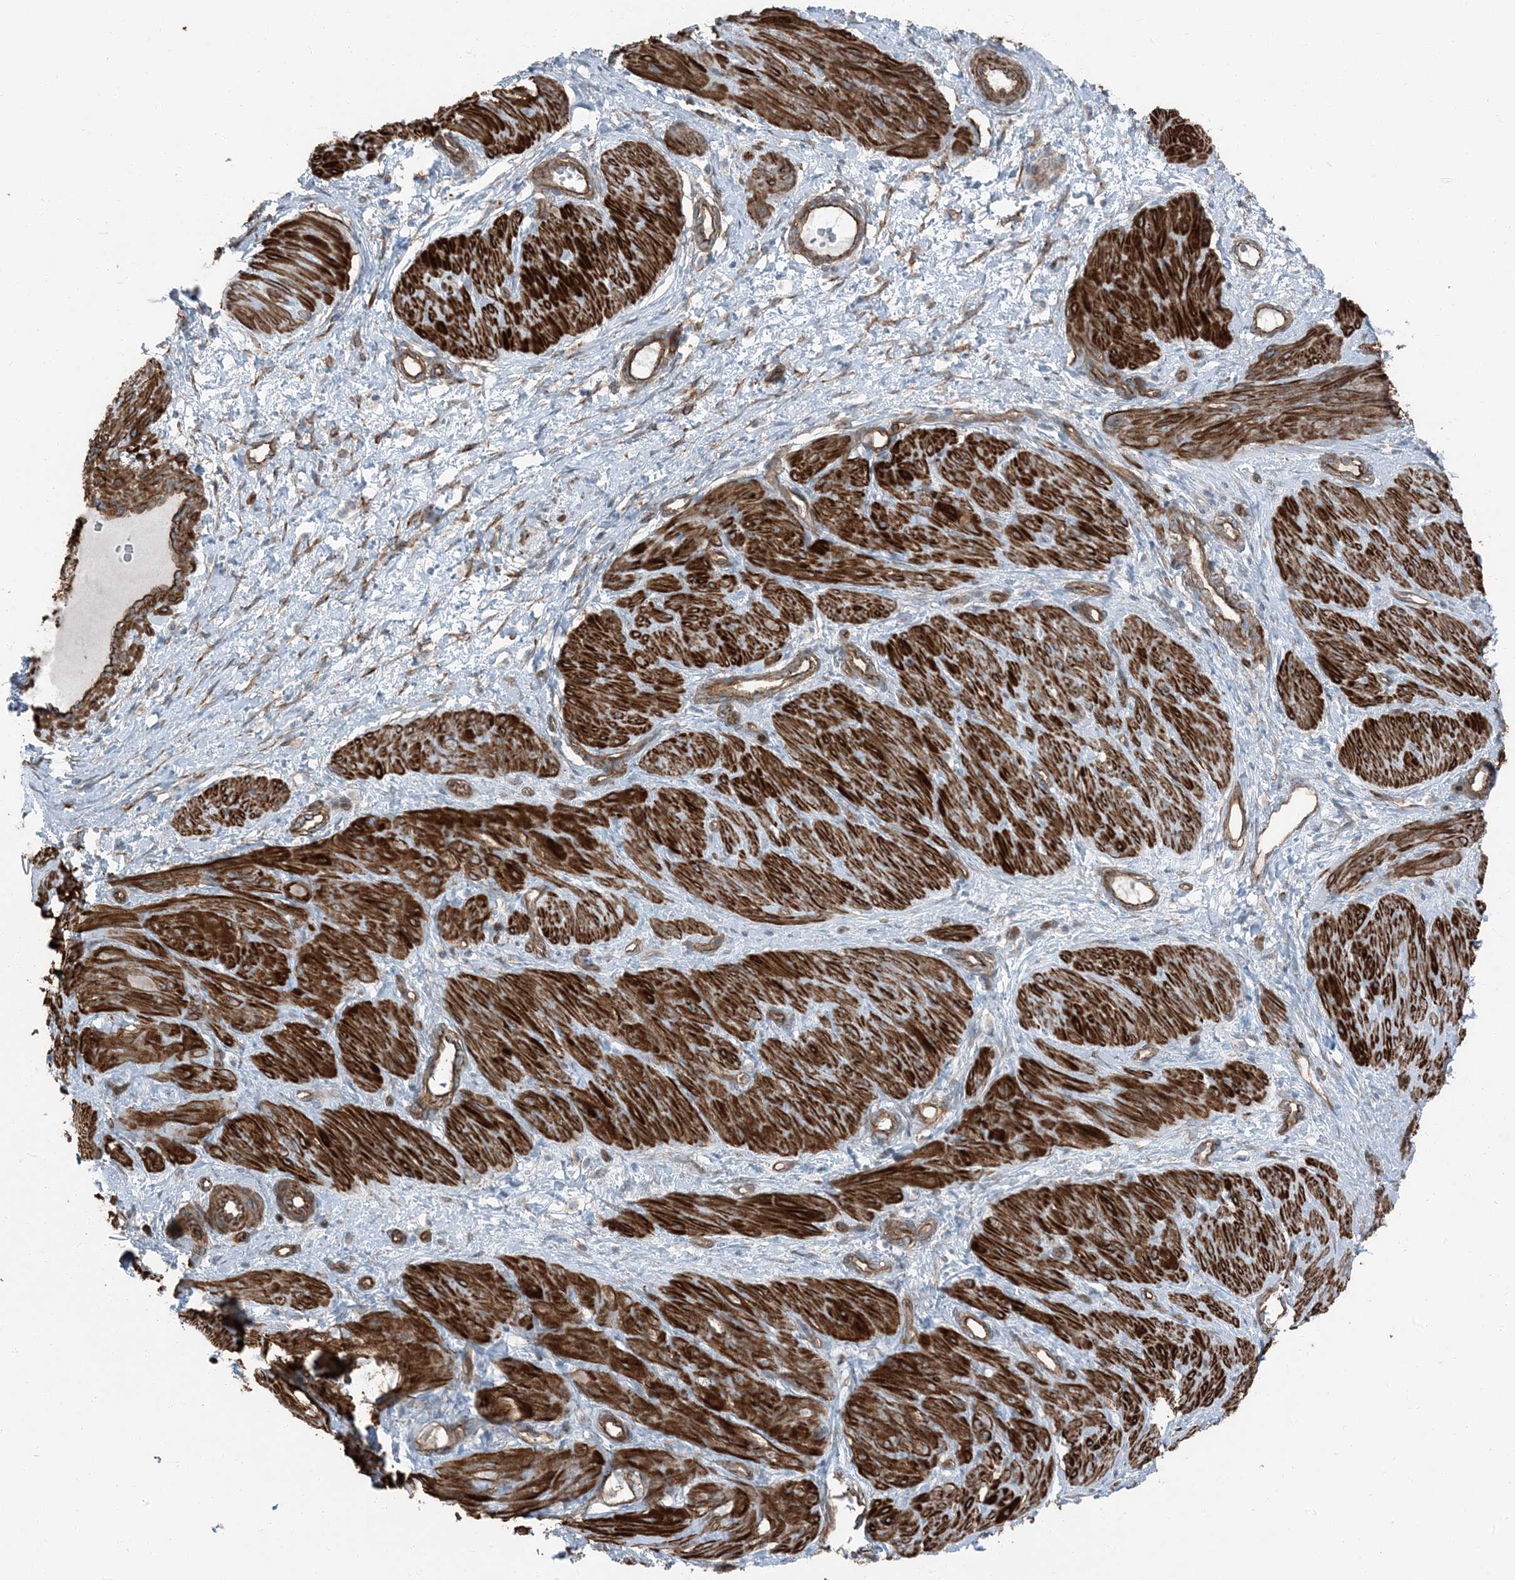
{"staining": {"intensity": "strong", "quantity": ">75%", "location": "cytoplasmic/membranous"}, "tissue": "smooth muscle", "cell_type": "Smooth muscle cells", "image_type": "normal", "snomed": [{"axis": "morphology", "description": "Normal tissue, NOS"}, {"axis": "topography", "description": "Endometrium"}], "caption": "Smooth muscle cells display strong cytoplasmic/membranous expression in approximately >75% of cells in unremarkable smooth muscle.", "gene": "ZFP90", "patient": {"sex": "female", "age": 33}}